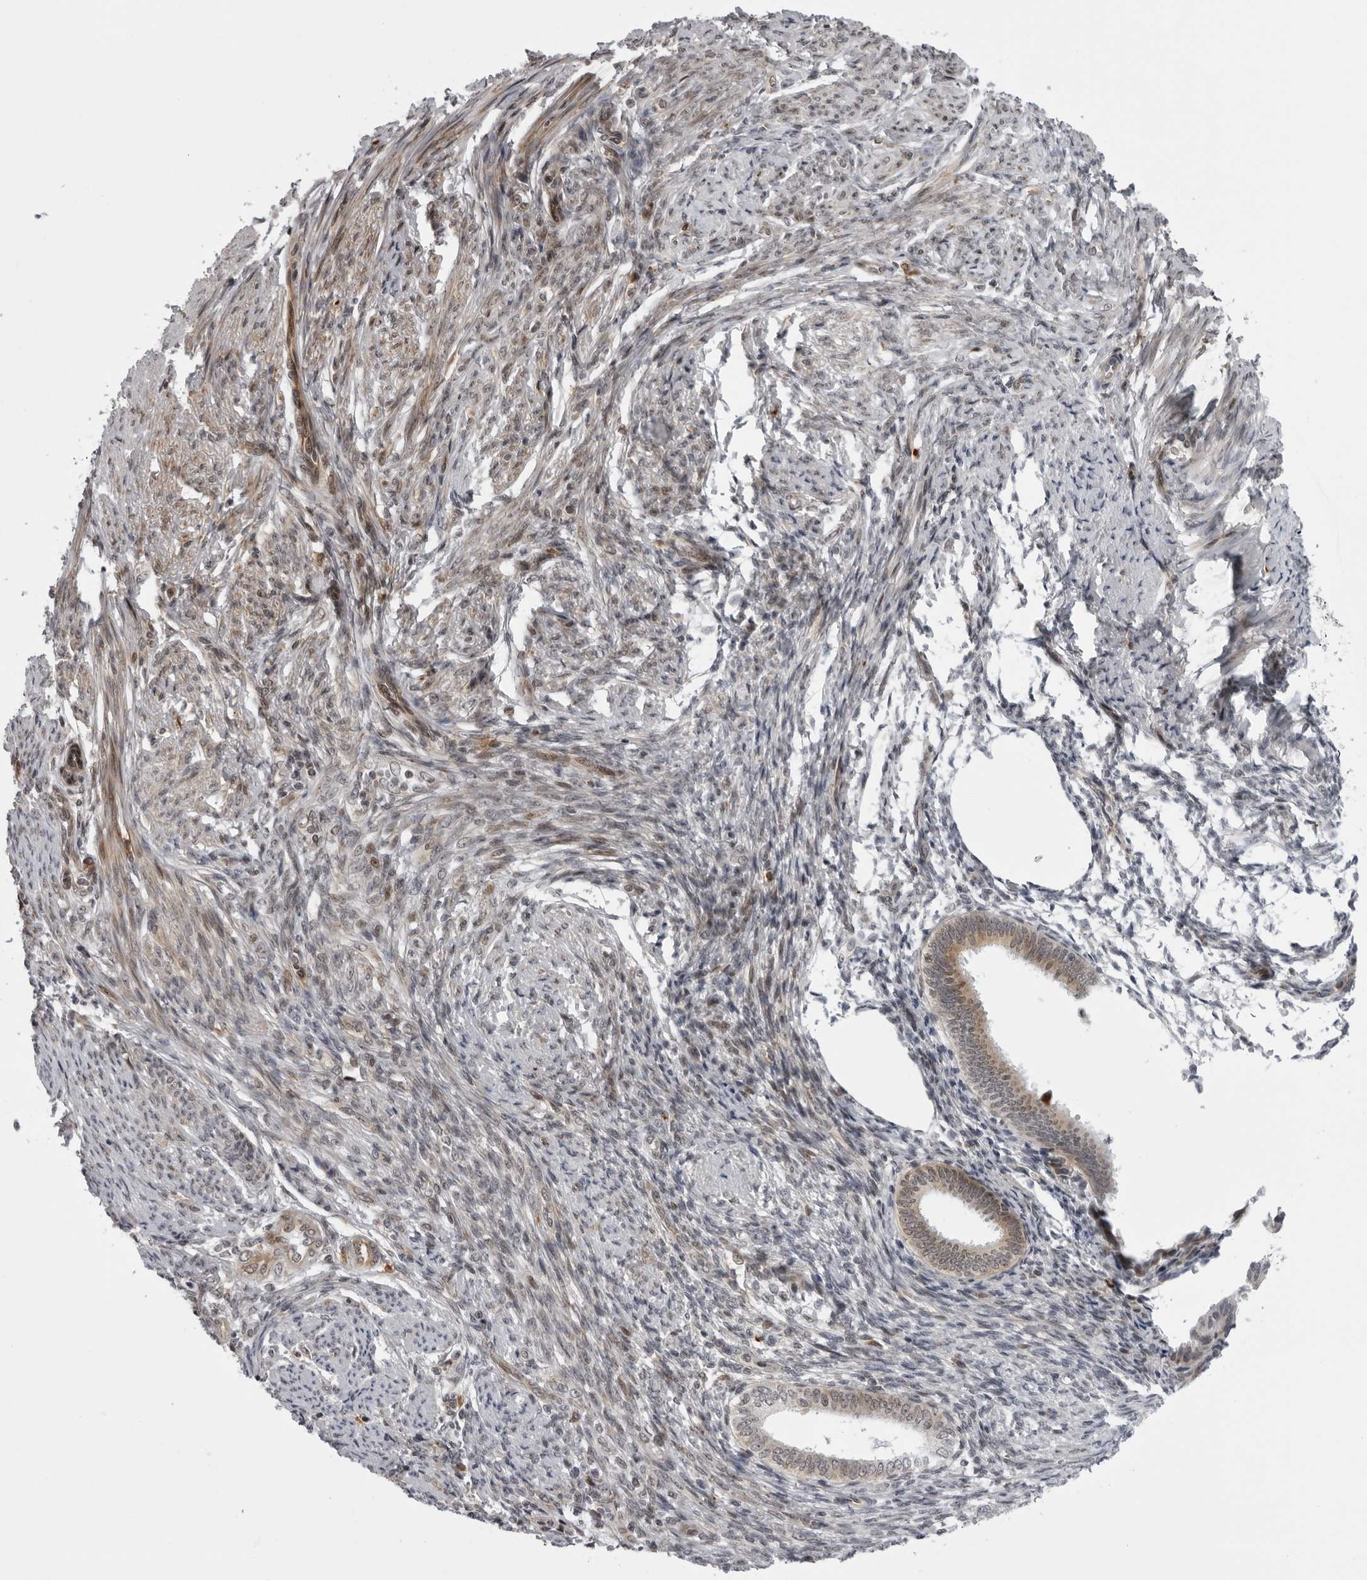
{"staining": {"intensity": "weak", "quantity": ">75%", "location": "cytoplasmic/membranous"}, "tissue": "endometrial cancer", "cell_type": "Tumor cells", "image_type": "cancer", "snomed": [{"axis": "morphology", "description": "Adenocarcinoma, NOS"}, {"axis": "topography", "description": "Endometrium"}], "caption": "A high-resolution image shows IHC staining of endometrial cancer, which shows weak cytoplasmic/membranous expression in approximately >75% of tumor cells.", "gene": "GCSAML", "patient": {"sex": "female", "age": 51}}